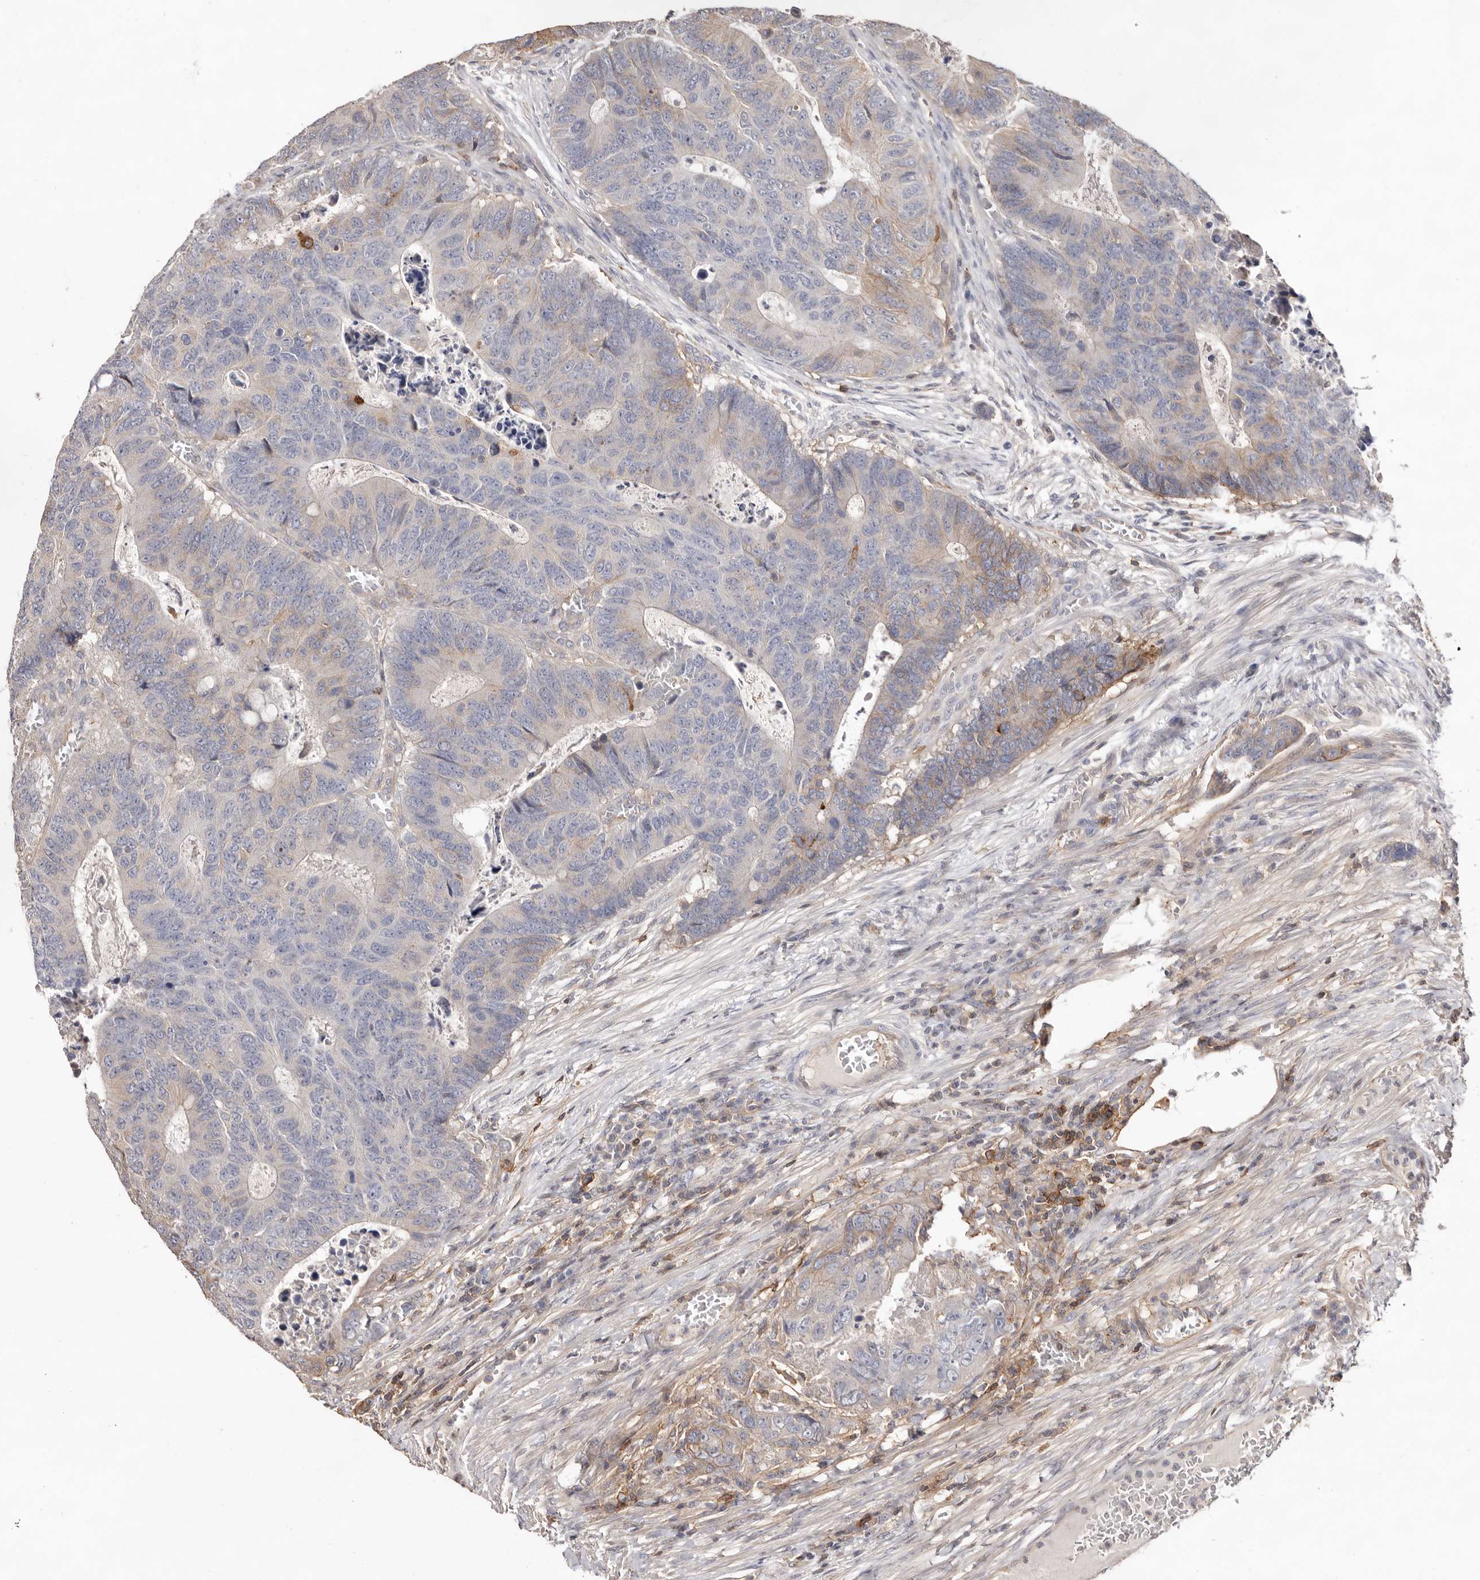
{"staining": {"intensity": "weak", "quantity": "<25%", "location": "cytoplasmic/membranous"}, "tissue": "colorectal cancer", "cell_type": "Tumor cells", "image_type": "cancer", "snomed": [{"axis": "morphology", "description": "Adenocarcinoma, NOS"}, {"axis": "topography", "description": "Colon"}], "caption": "Micrograph shows no protein staining in tumor cells of colorectal cancer (adenocarcinoma) tissue. (DAB (3,3'-diaminobenzidine) immunohistochemistry, high magnification).", "gene": "MMACHC", "patient": {"sex": "male", "age": 87}}